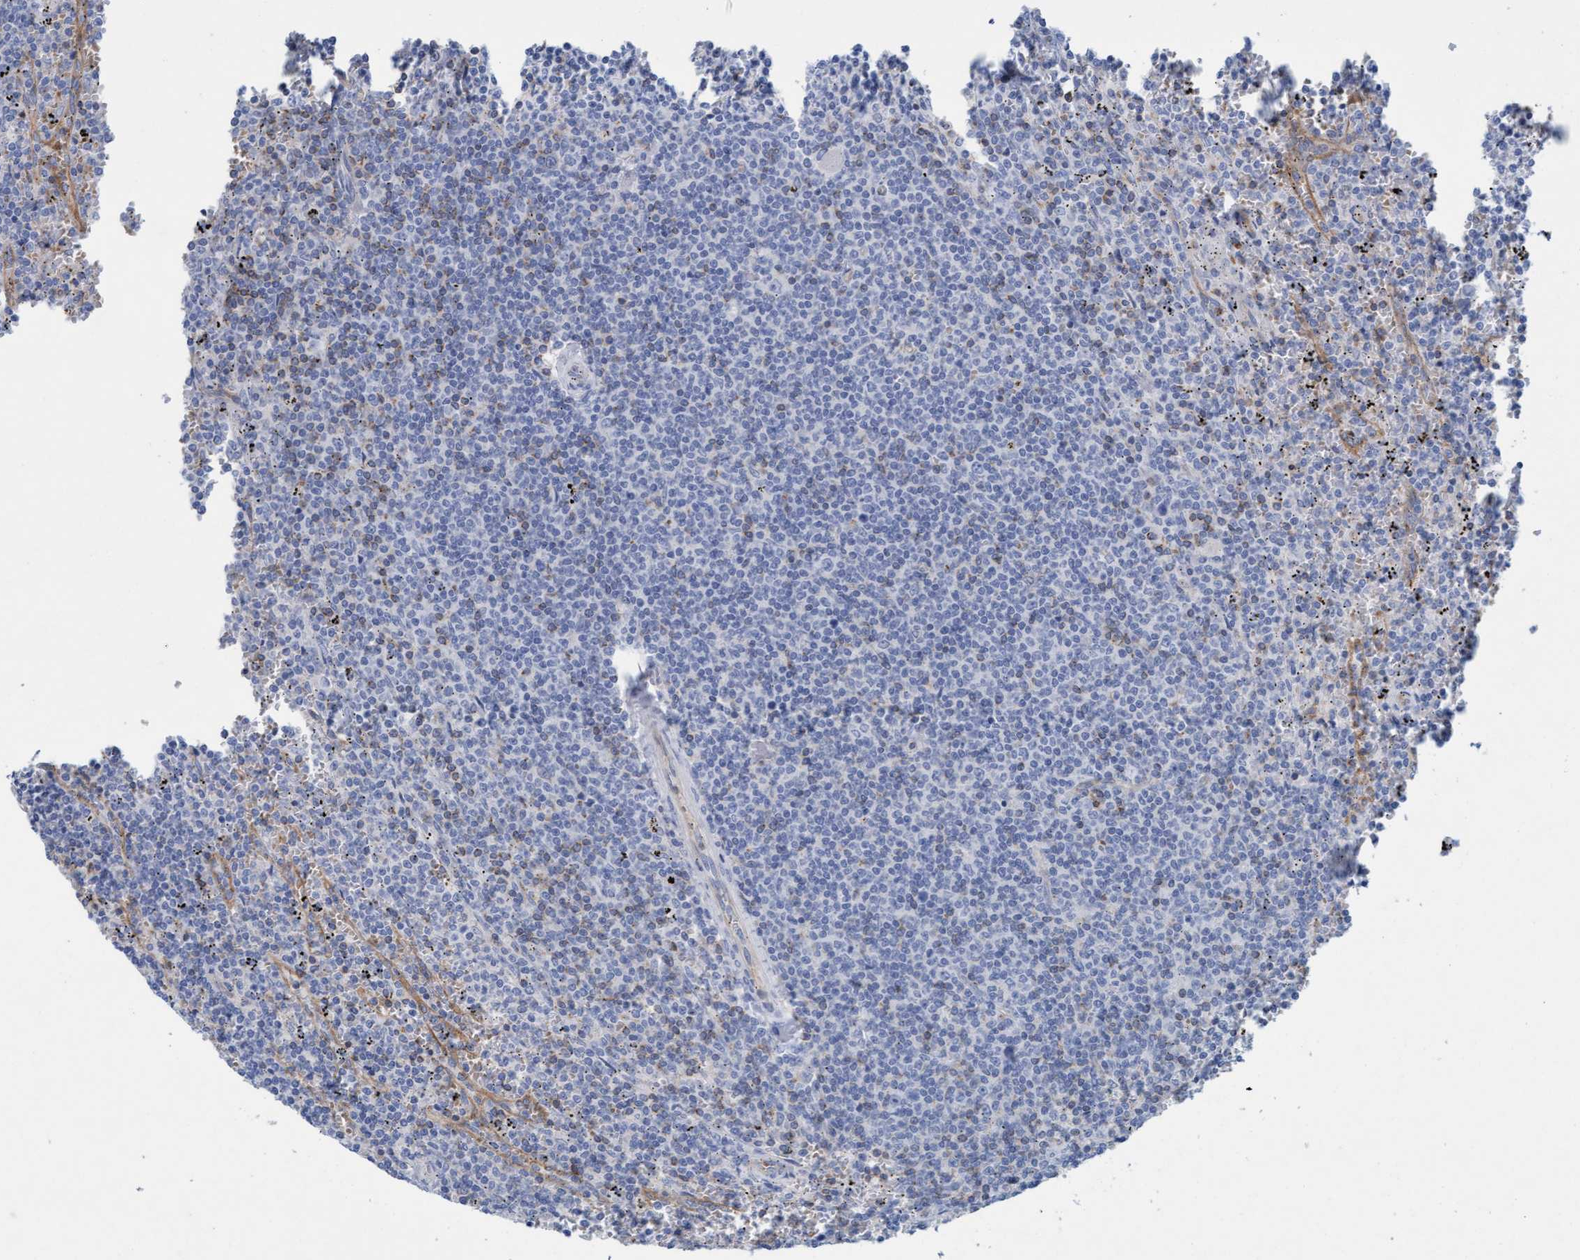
{"staining": {"intensity": "negative", "quantity": "none", "location": "none"}, "tissue": "lymphoma", "cell_type": "Tumor cells", "image_type": "cancer", "snomed": [{"axis": "morphology", "description": "Malignant lymphoma, non-Hodgkin's type, Low grade"}, {"axis": "topography", "description": "Spleen"}], "caption": "Tumor cells are negative for protein expression in human malignant lymphoma, non-Hodgkin's type (low-grade).", "gene": "SIGIRR", "patient": {"sex": "female", "age": 50}}